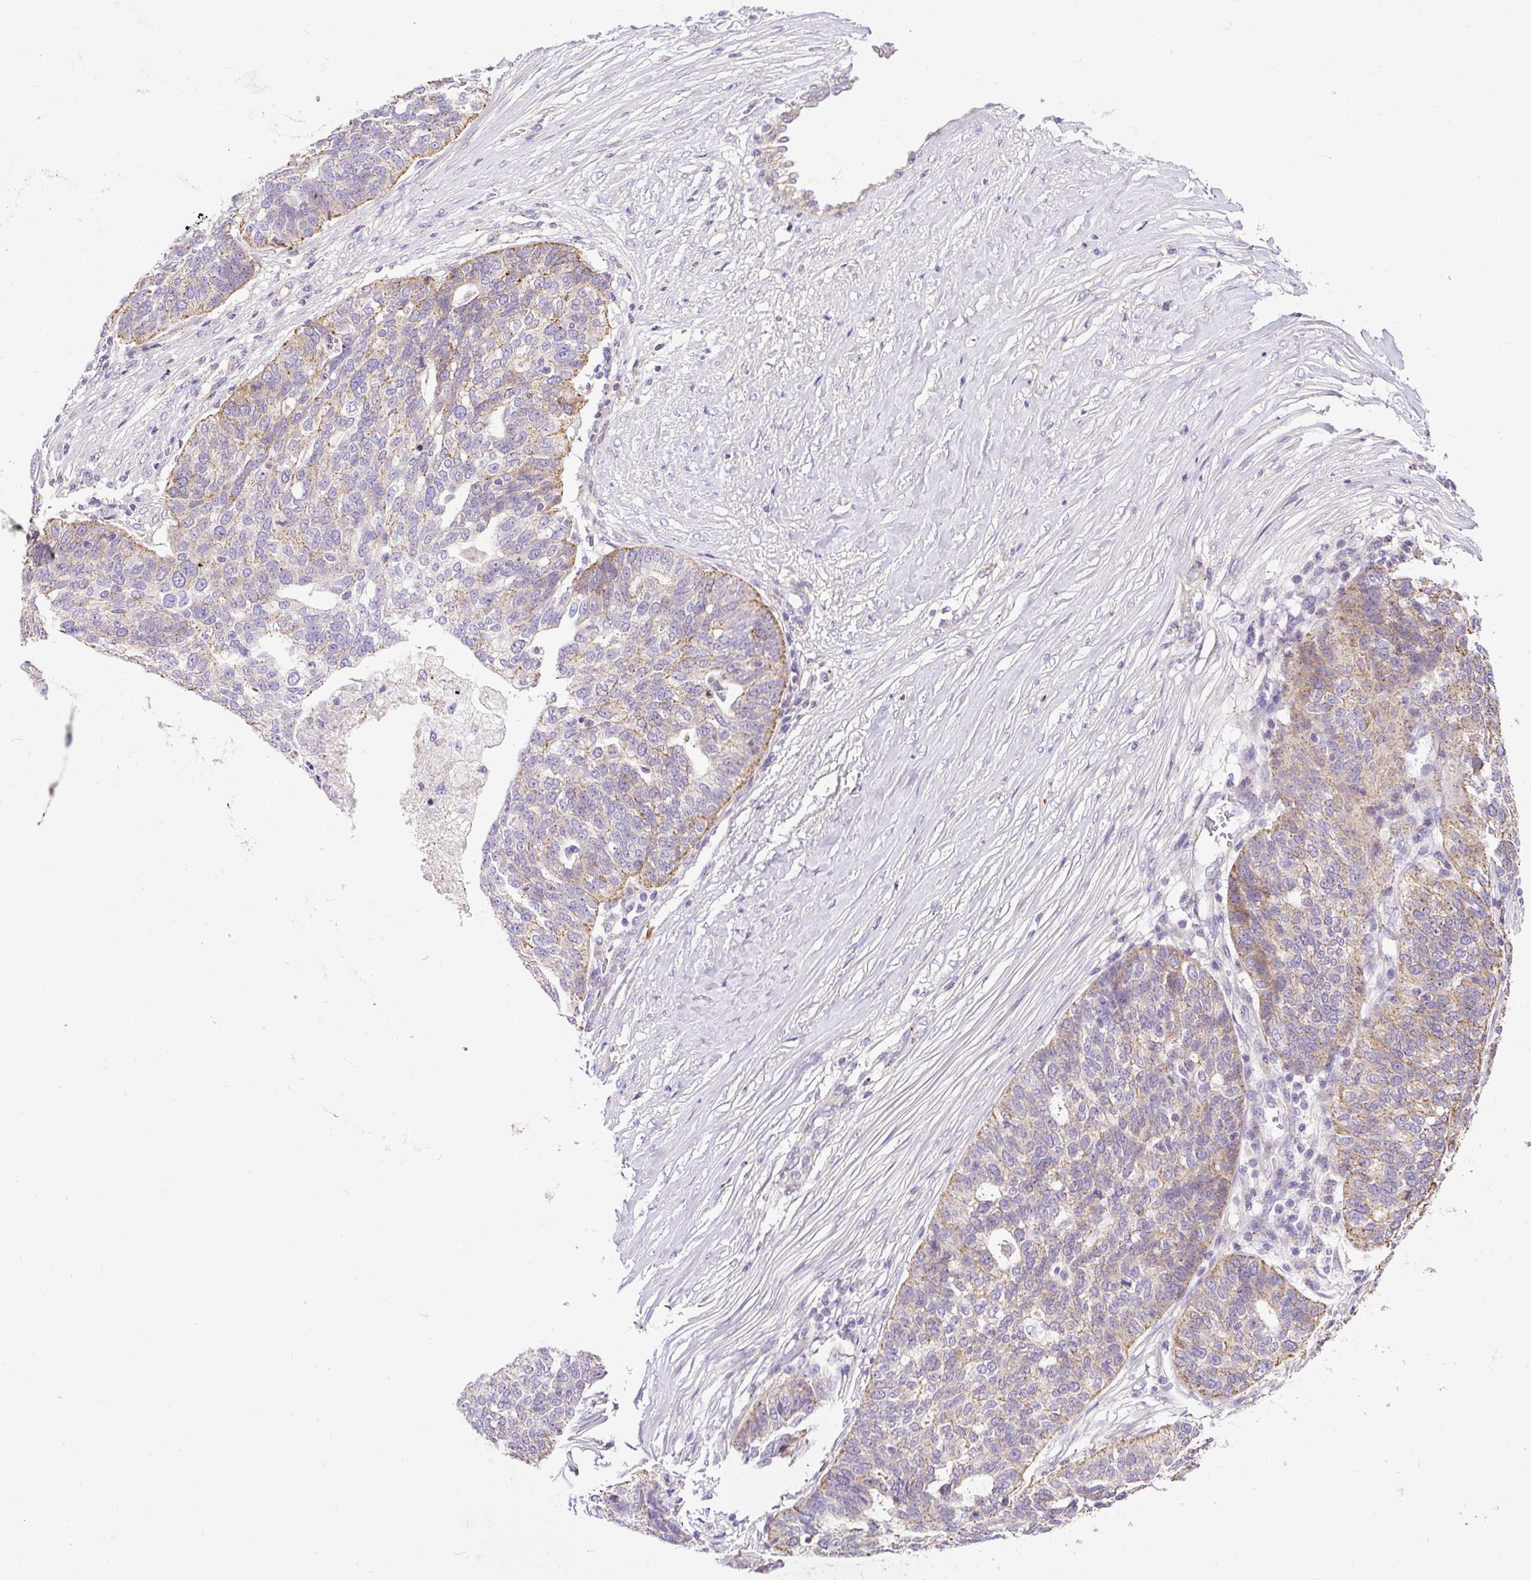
{"staining": {"intensity": "strong", "quantity": "<25%", "location": "cytoplasmic/membranous"}, "tissue": "ovarian cancer", "cell_type": "Tumor cells", "image_type": "cancer", "snomed": [{"axis": "morphology", "description": "Cystadenocarcinoma, serous, NOS"}, {"axis": "topography", "description": "Ovary"}], "caption": "Immunohistochemical staining of serous cystadenocarcinoma (ovarian) exhibits strong cytoplasmic/membranous protein positivity in approximately <25% of tumor cells.", "gene": "CFAP47", "patient": {"sex": "female", "age": 59}}